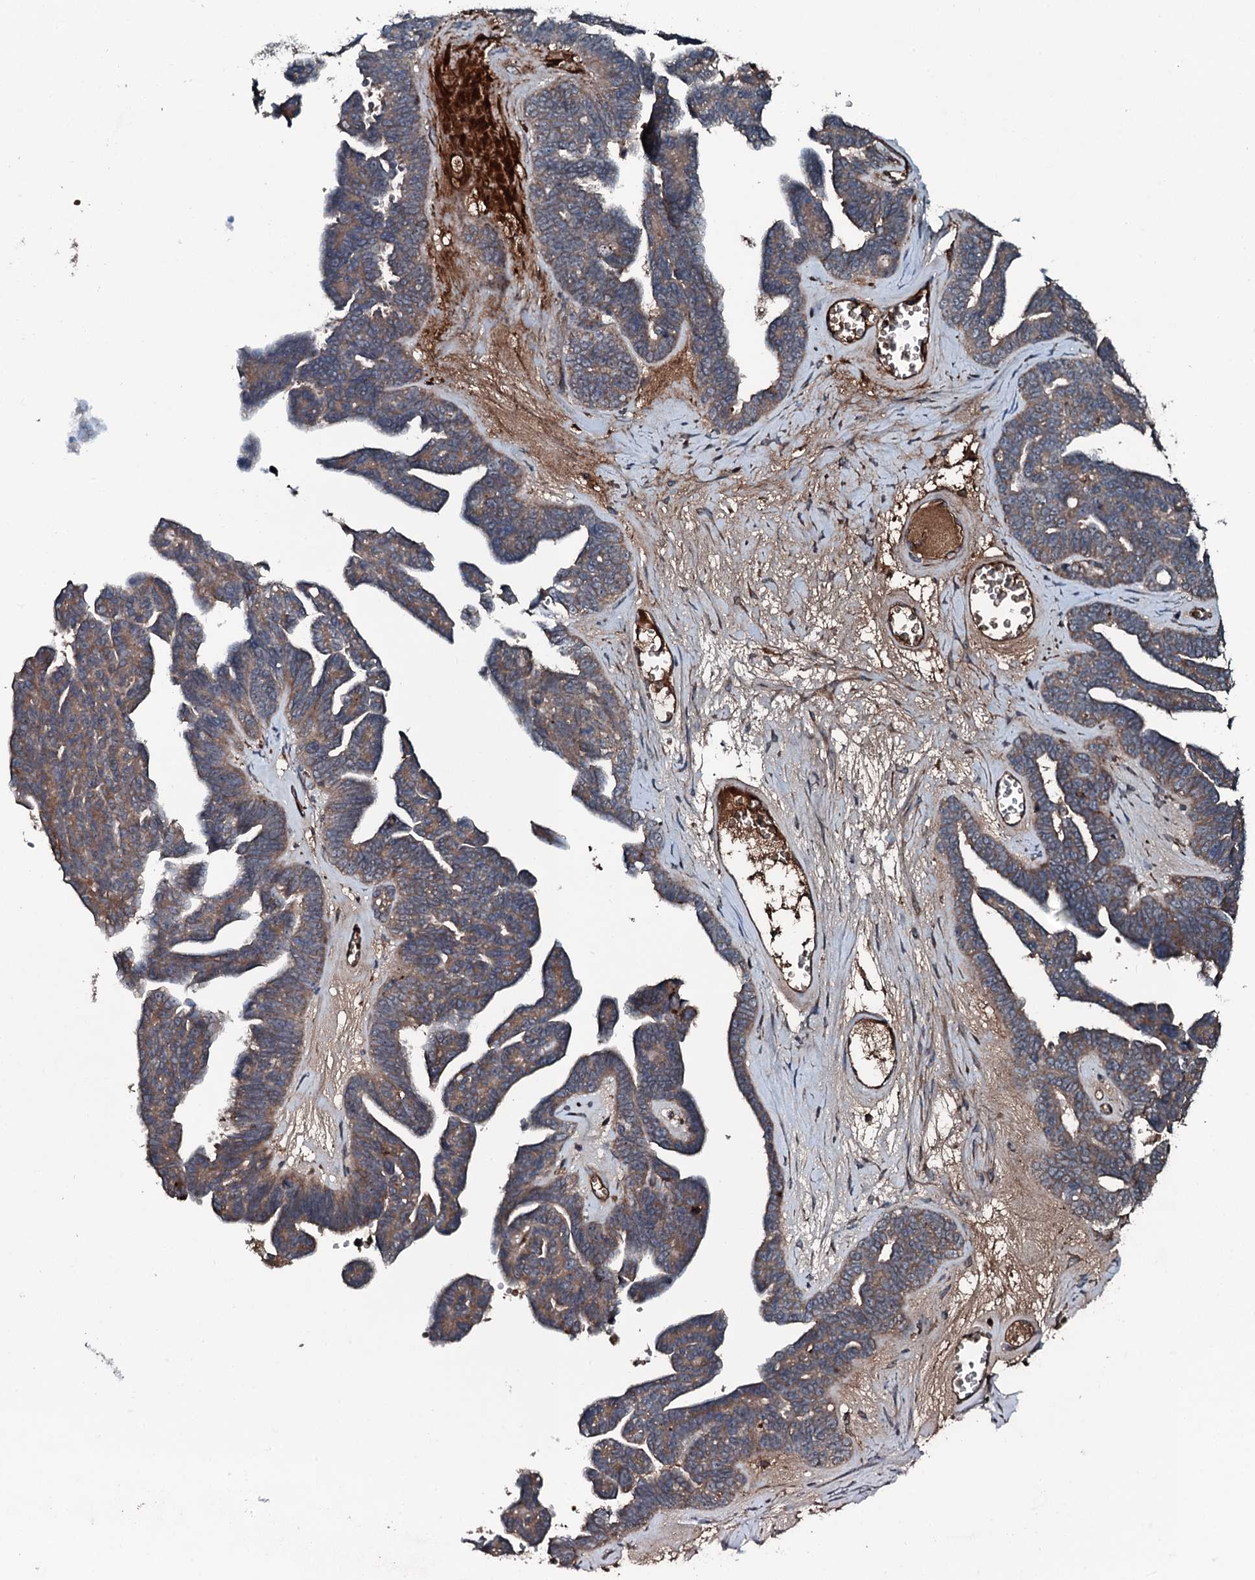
{"staining": {"intensity": "moderate", "quantity": ">75%", "location": "cytoplasmic/membranous"}, "tissue": "ovarian cancer", "cell_type": "Tumor cells", "image_type": "cancer", "snomed": [{"axis": "morphology", "description": "Cystadenocarcinoma, serous, NOS"}, {"axis": "topography", "description": "Ovary"}], "caption": "Human ovarian cancer stained with a brown dye shows moderate cytoplasmic/membranous positive positivity in approximately >75% of tumor cells.", "gene": "TRIM7", "patient": {"sex": "female", "age": 79}}